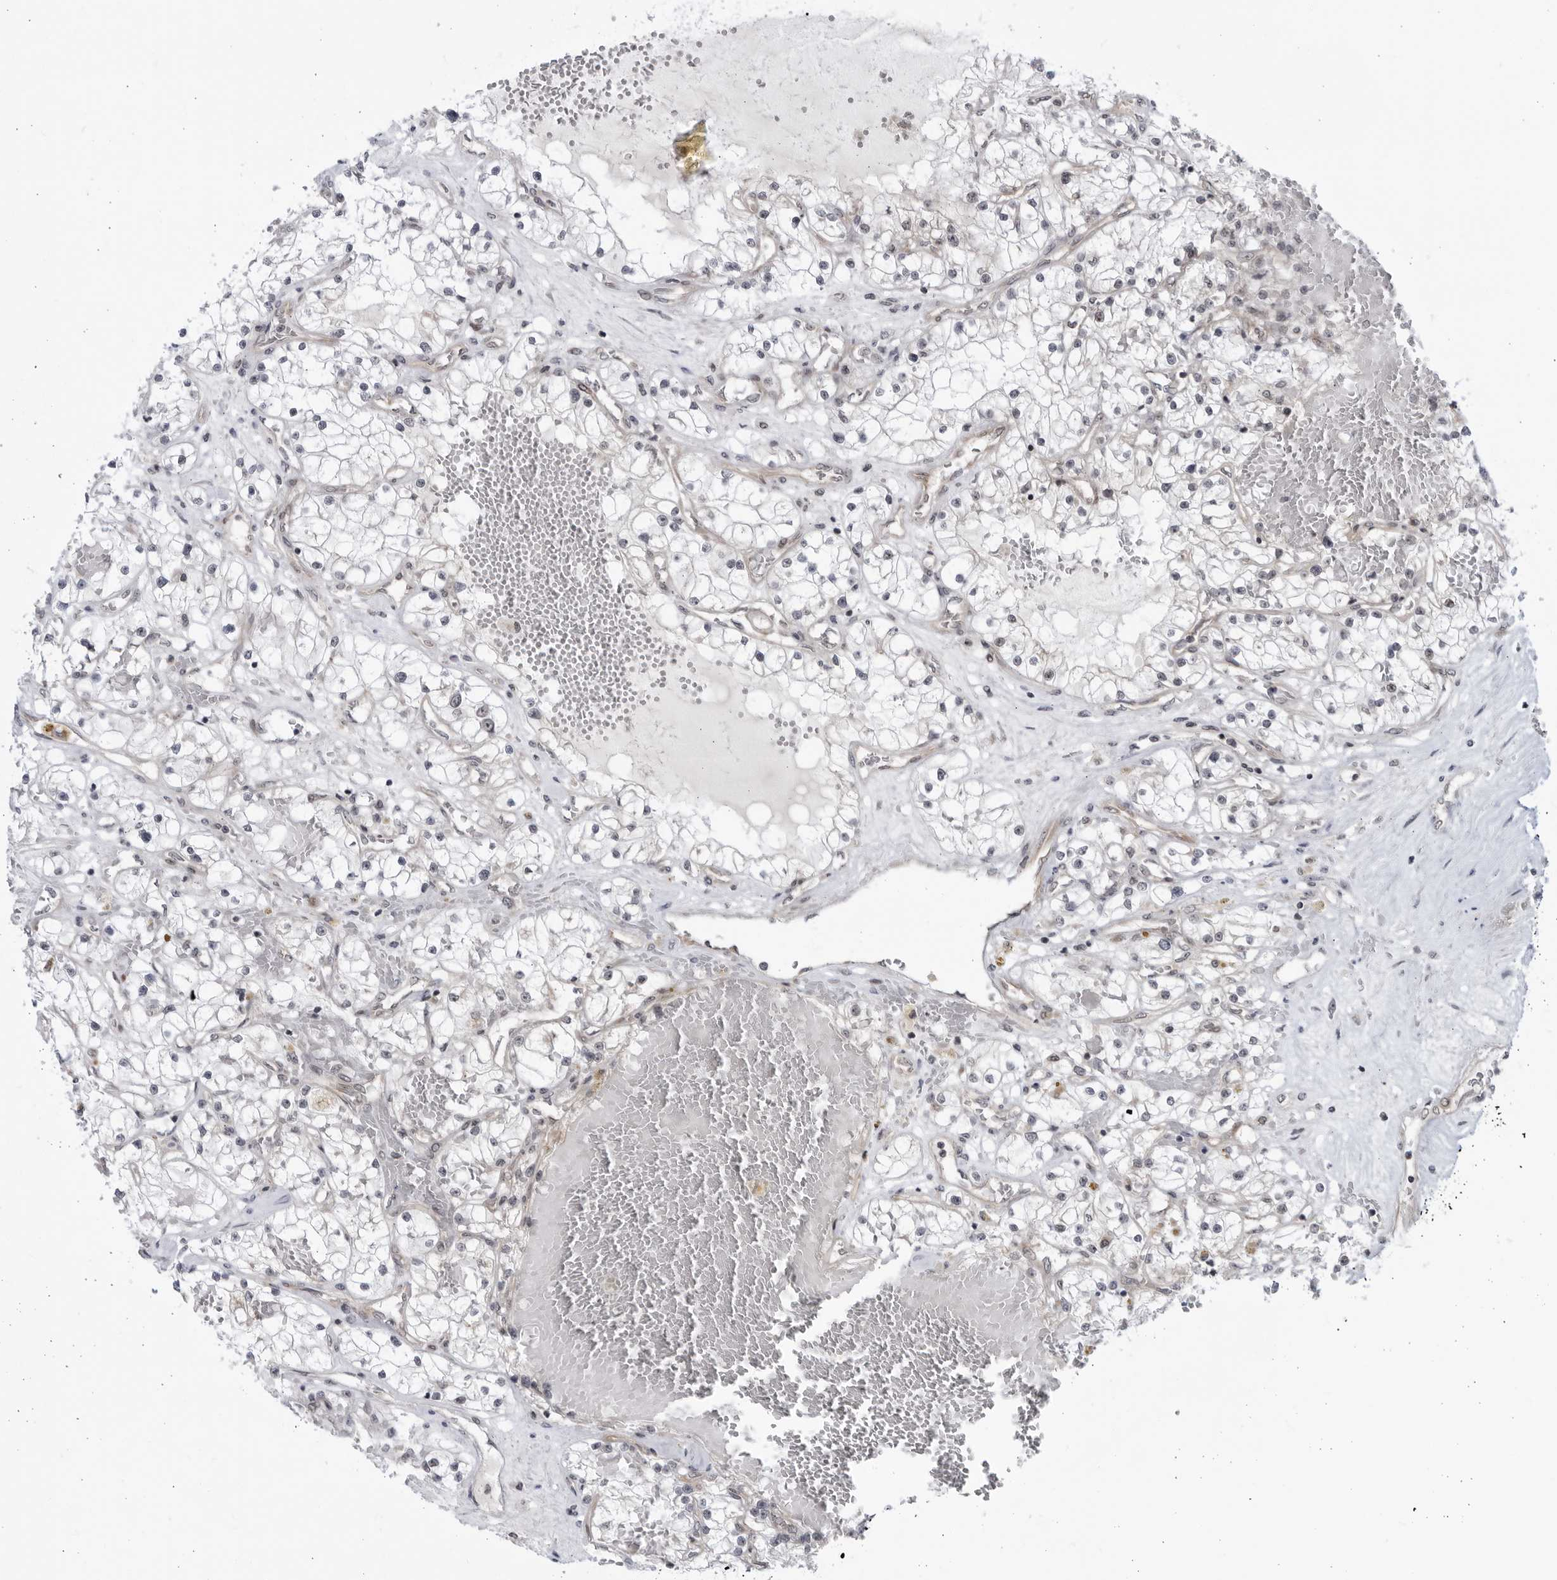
{"staining": {"intensity": "negative", "quantity": "none", "location": "none"}, "tissue": "renal cancer", "cell_type": "Tumor cells", "image_type": "cancer", "snomed": [{"axis": "morphology", "description": "Normal tissue, NOS"}, {"axis": "morphology", "description": "Adenocarcinoma, NOS"}, {"axis": "topography", "description": "Kidney"}], "caption": "Tumor cells show no significant expression in renal adenocarcinoma.", "gene": "ITGB3BP", "patient": {"sex": "male", "age": 68}}